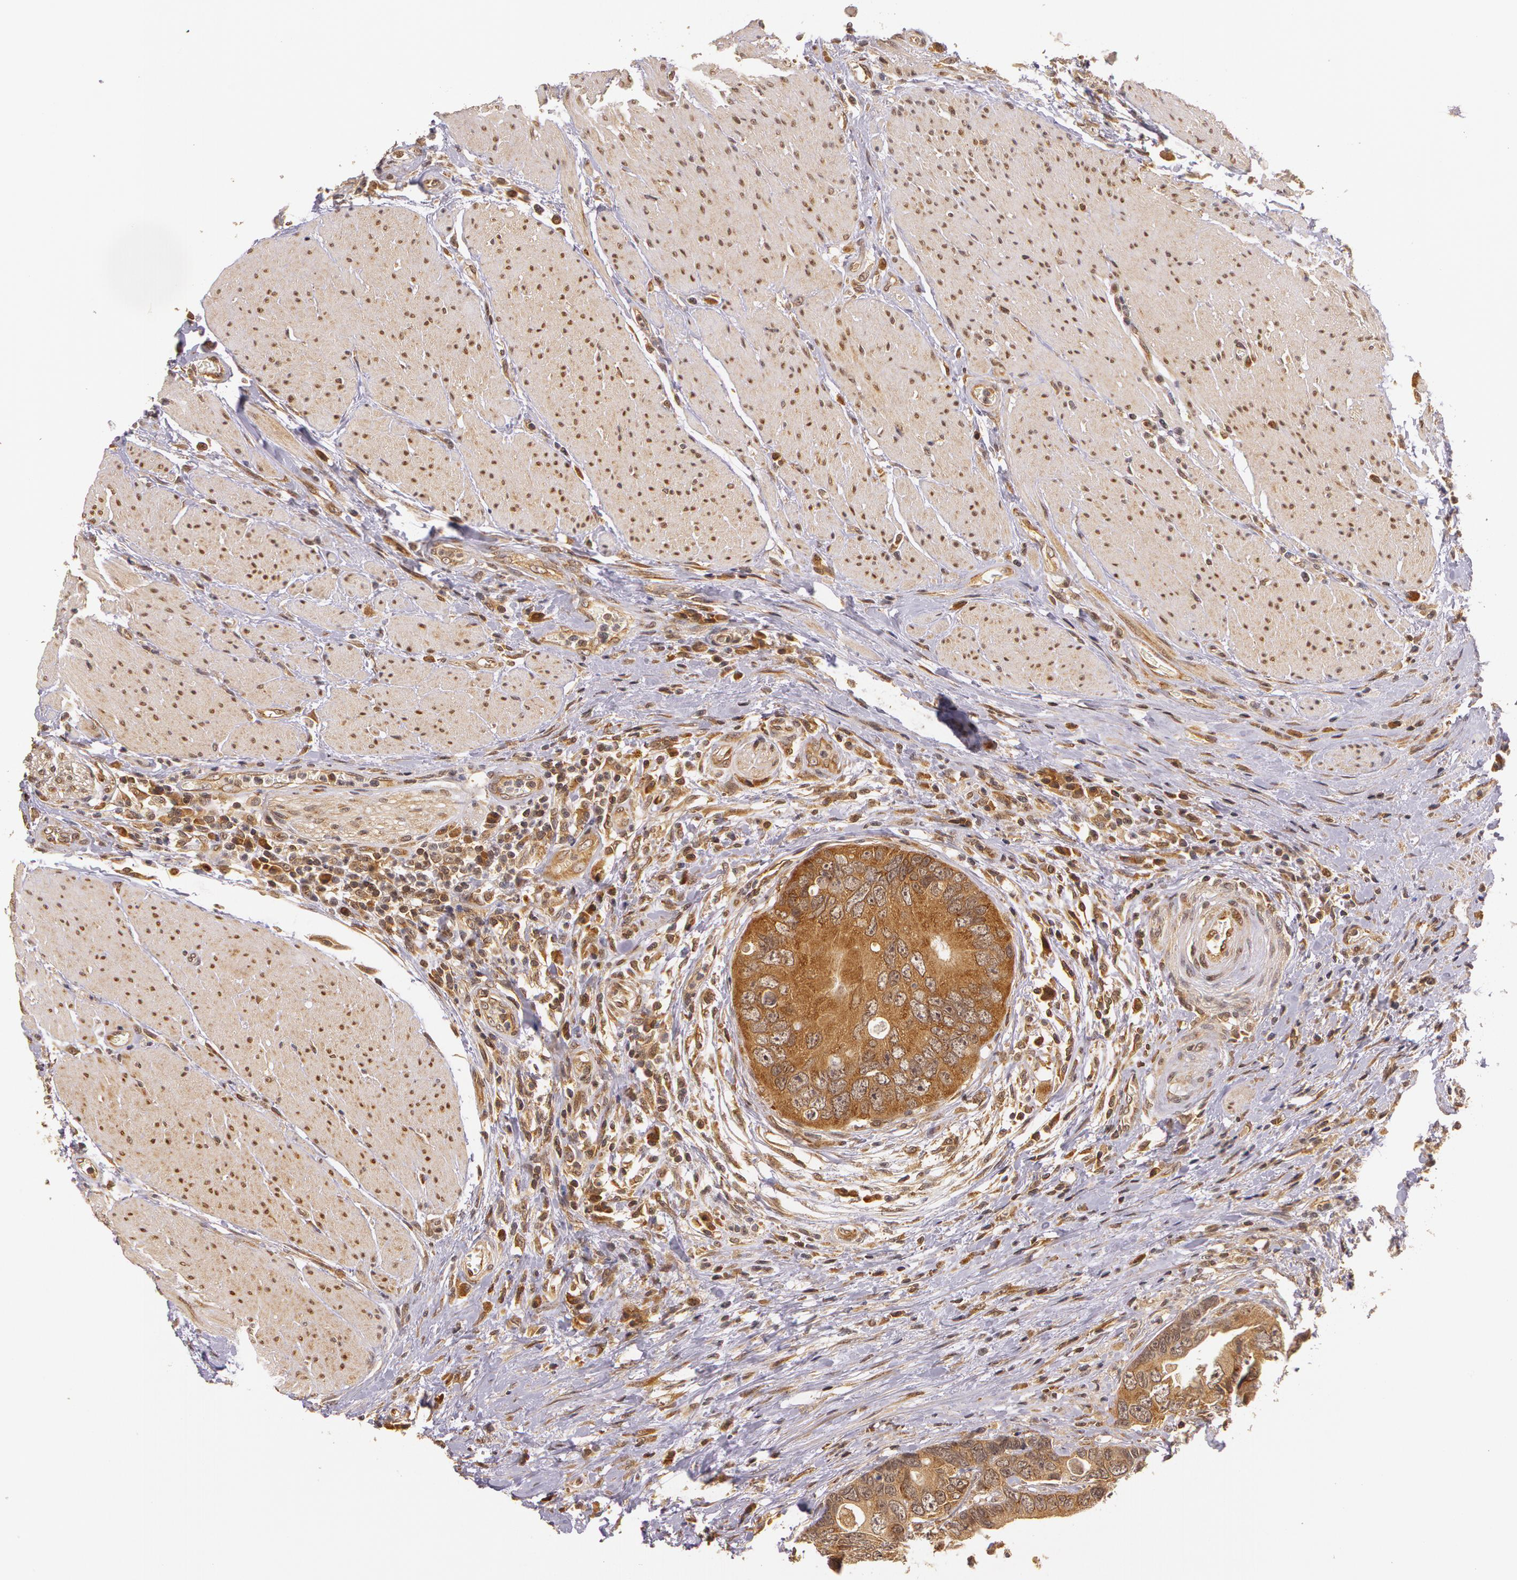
{"staining": {"intensity": "moderate", "quantity": ">75%", "location": "cytoplasmic/membranous"}, "tissue": "colorectal cancer", "cell_type": "Tumor cells", "image_type": "cancer", "snomed": [{"axis": "morphology", "description": "Adenocarcinoma, NOS"}, {"axis": "topography", "description": "Rectum"}], "caption": "Protein staining of adenocarcinoma (colorectal) tissue demonstrates moderate cytoplasmic/membranous staining in about >75% of tumor cells.", "gene": "ASCC2", "patient": {"sex": "female", "age": 67}}